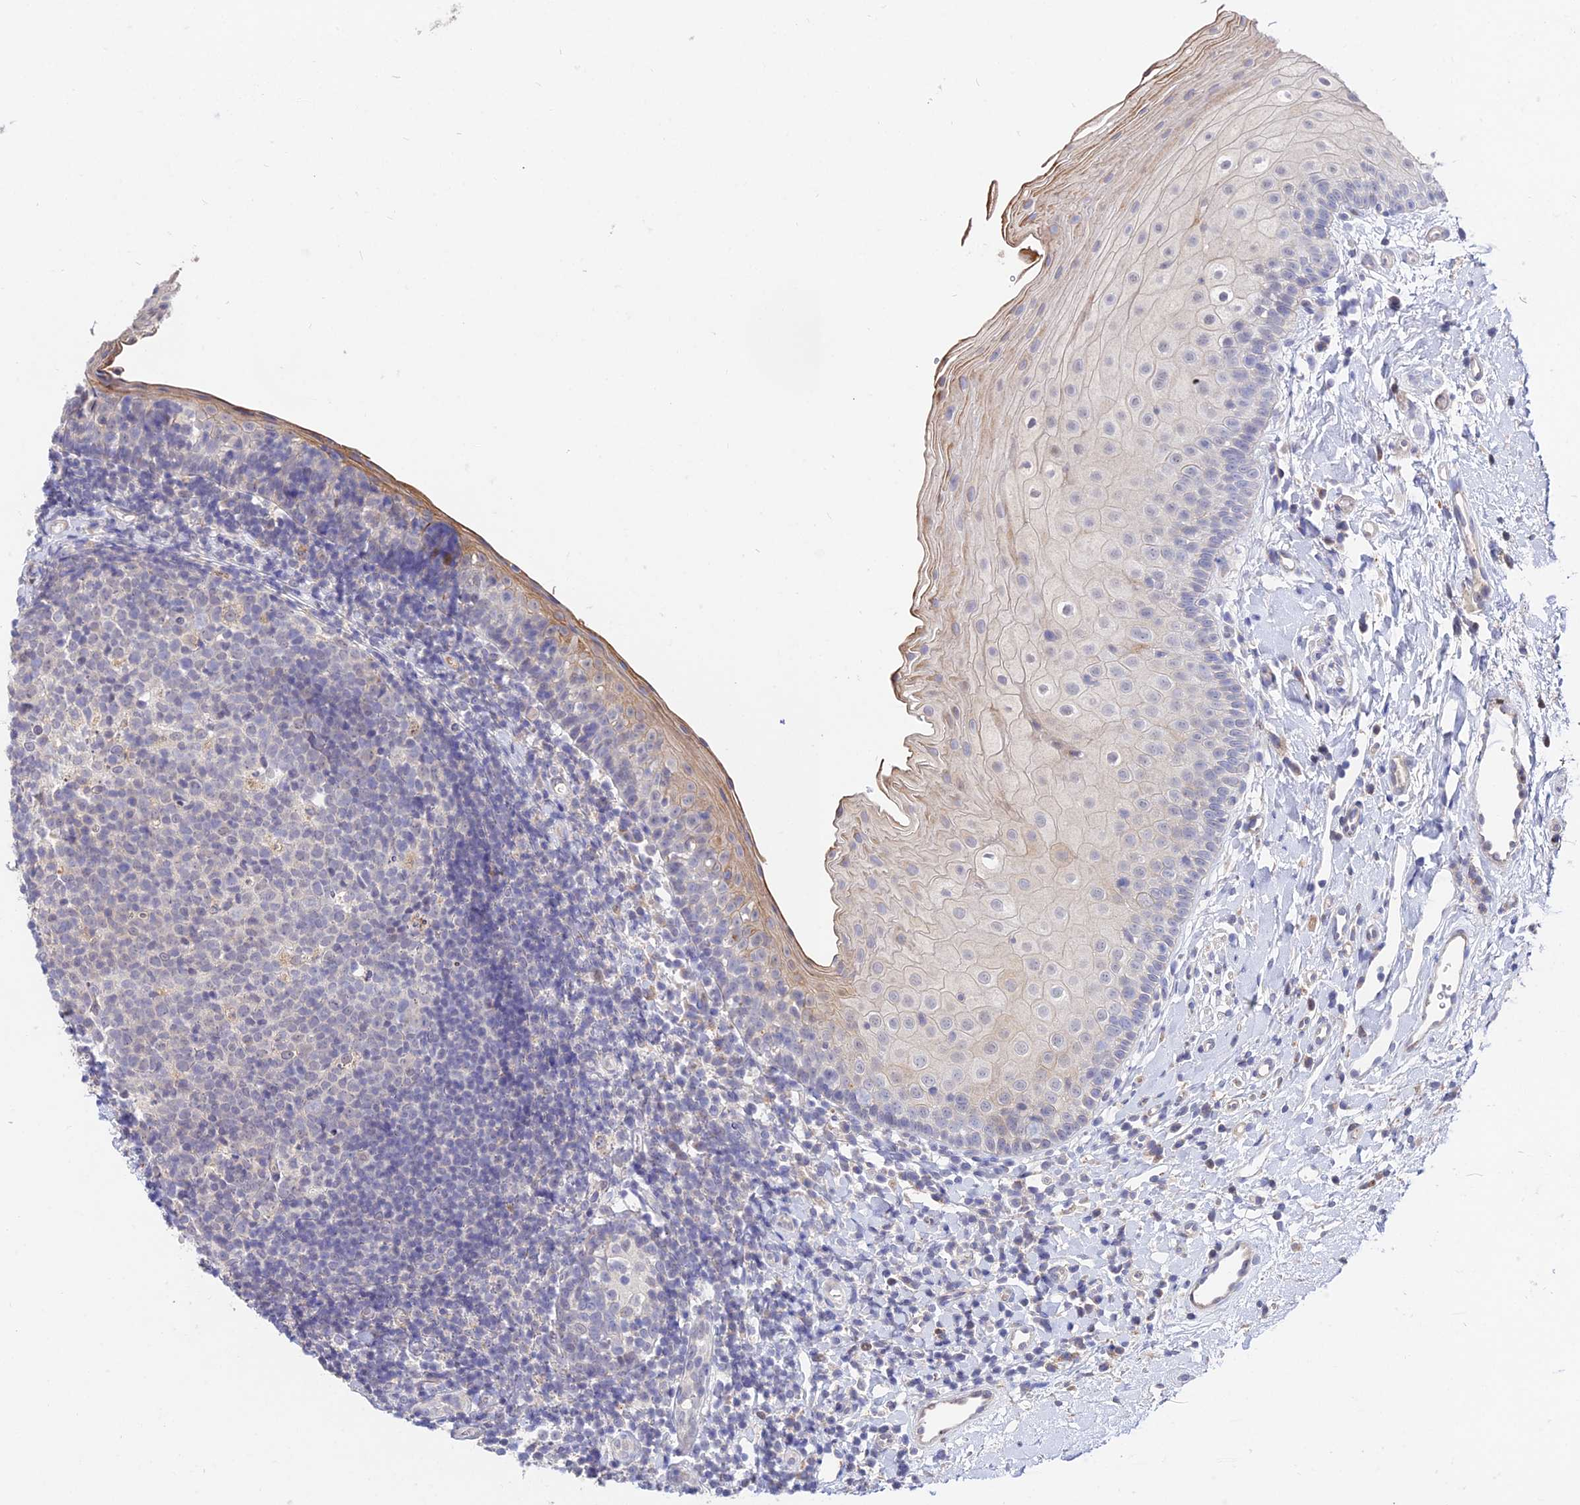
{"staining": {"intensity": "moderate", "quantity": "25%-75%", "location": "cytoplasmic/membranous,nuclear"}, "tissue": "oral mucosa", "cell_type": "Squamous epithelial cells", "image_type": "normal", "snomed": [{"axis": "morphology", "description": "Normal tissue, NOS"}, {"axis": "topography", "description": "Oral tissue"}], "caption": "Brown immunohistochemical staining in benign human oral mucosa reveals moderate cytoplasmic/membranous,nuclear expression in about 25%-75% of squamous epithelial cells.", "gene": "ACTR5", "patient": {"sex": "male", "age": 46}}